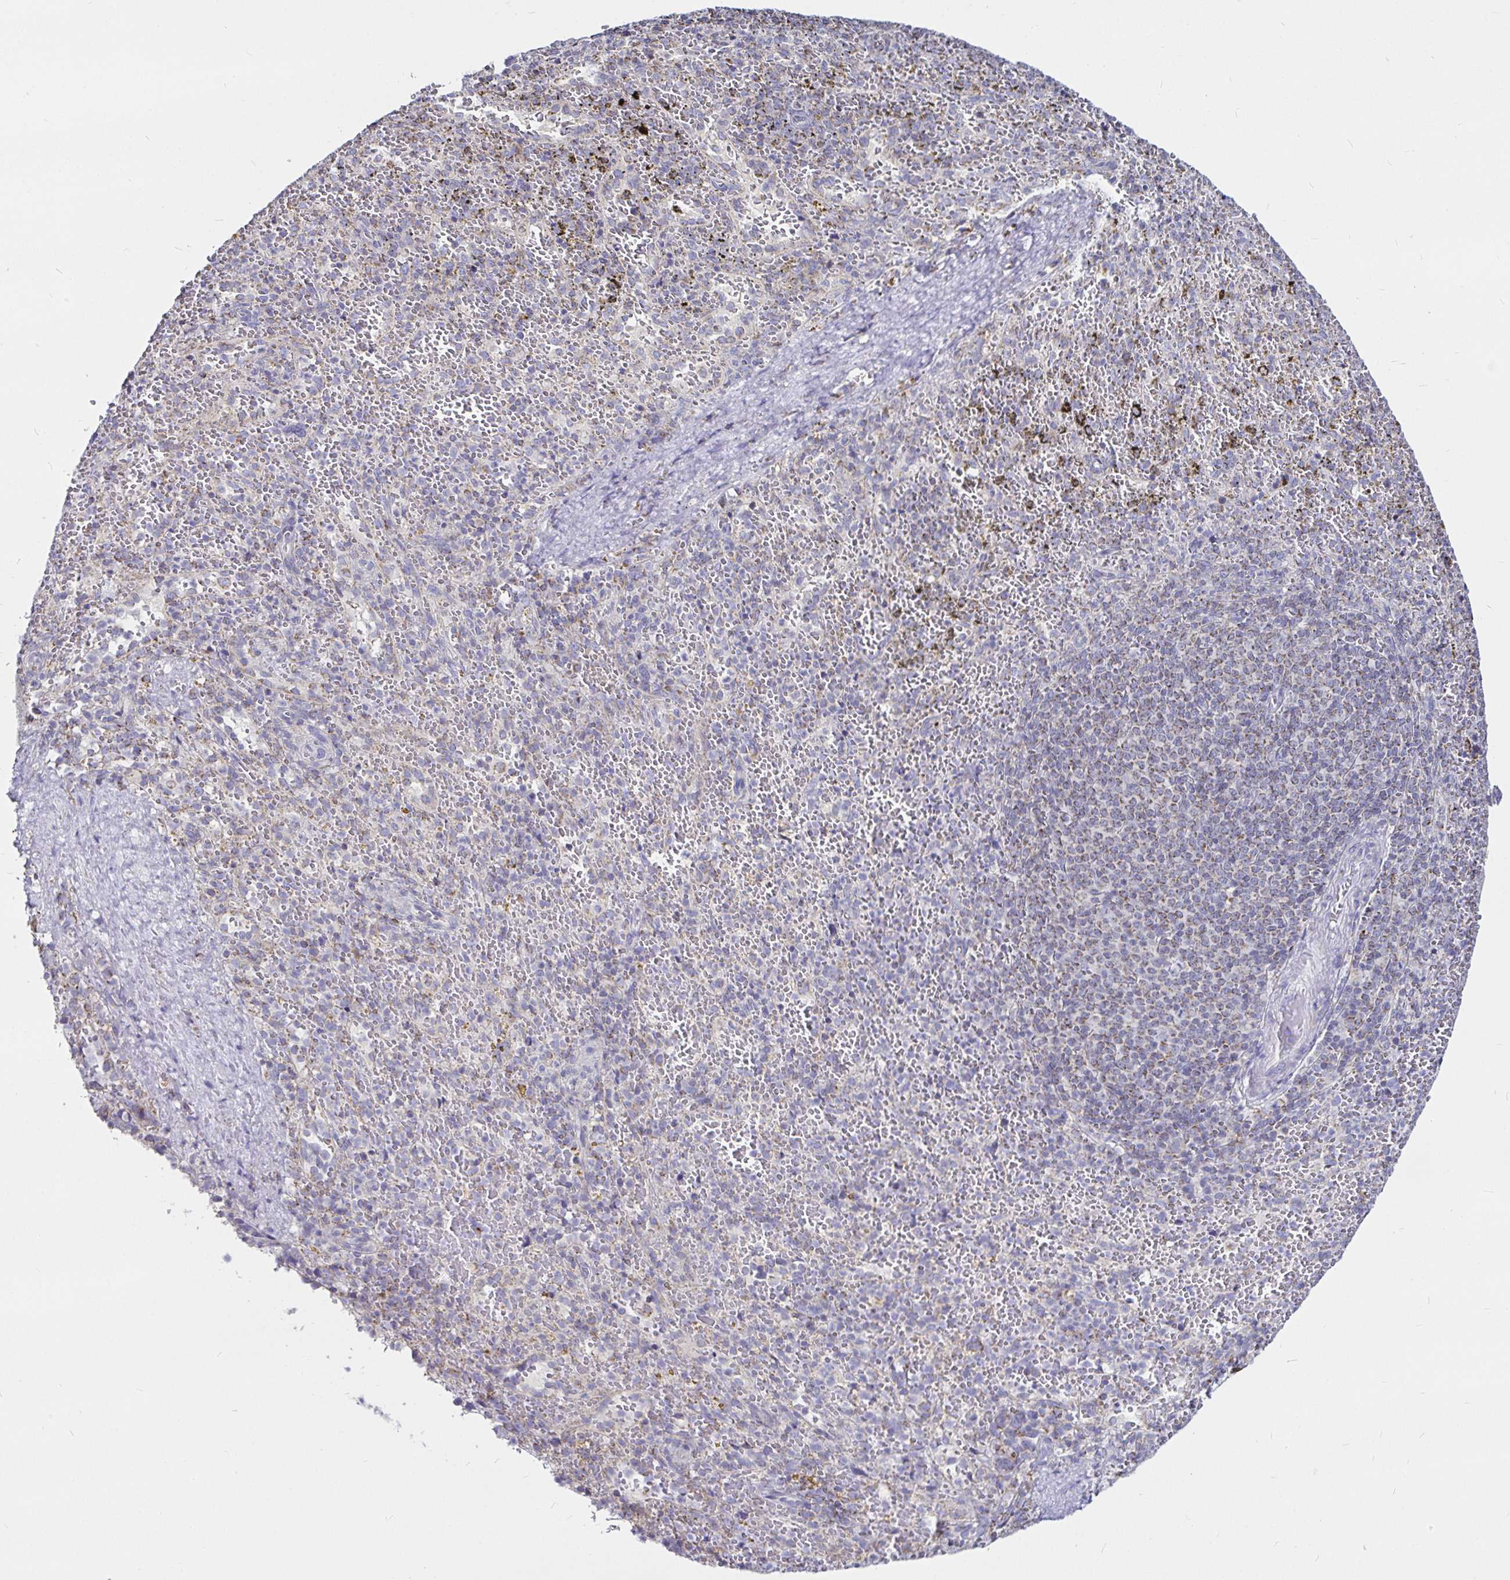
{"staining": {"intensity": "negative", "quantity": "none", "location": "none"}, "tissue": "spleen", "cell_type": "Cells in red pulp", "image_type": "normal", "snomed": [{"axis": "morphology", "description": "Normal tissue, NOS"}, {"axis": "topography", "description": "Spleen"}], "caption": "Immunohistochemistry photomicrograph of unremarkable spleen stained for a protein (brown), which exhibits no staining in cells in red pulp.", "gene": "PGAM2", "patient": {"sex": "female", "age": 50}}